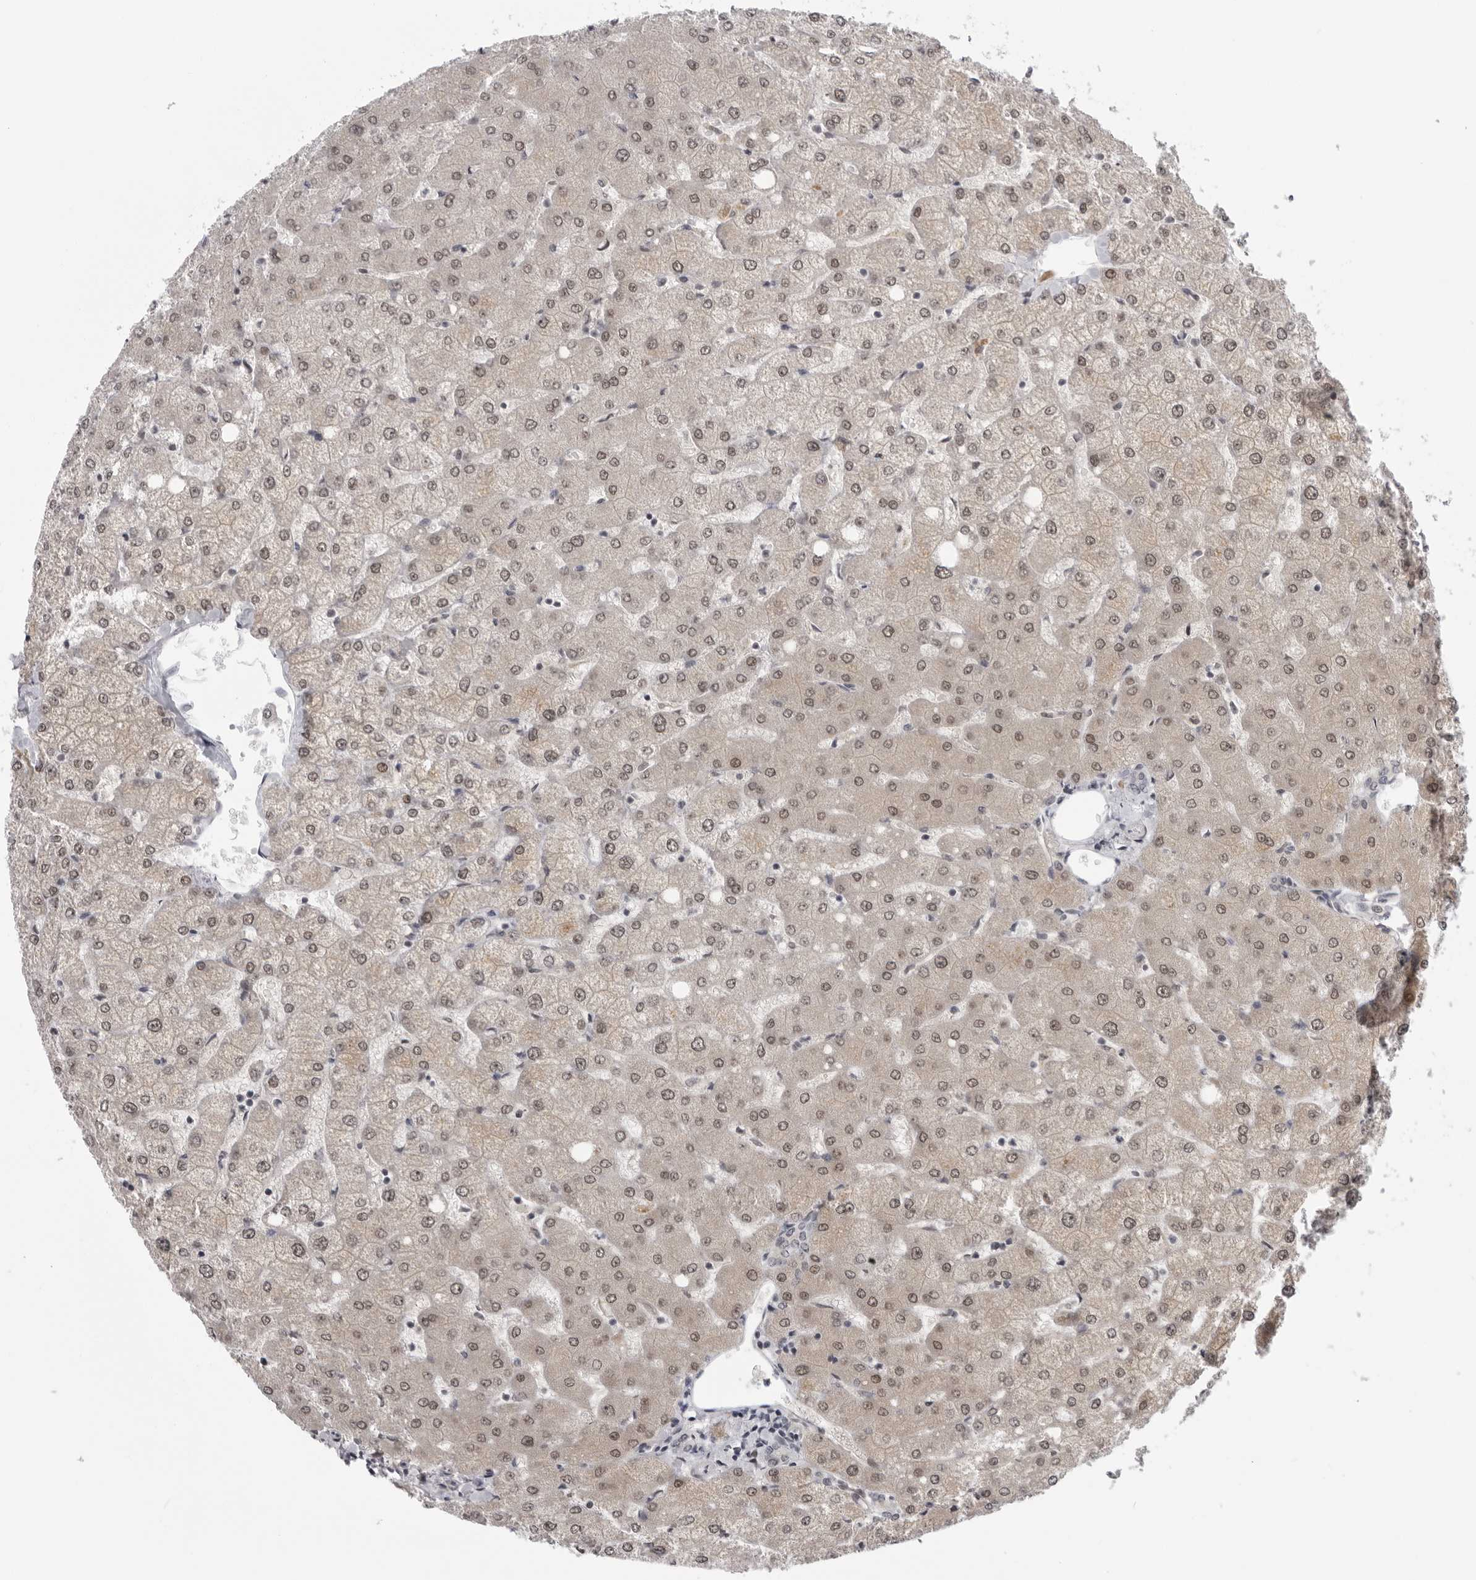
{"staining": {"intensity": "negative", "quantity": "none", "location": "none"}, "tissue": "liver", "cell_type": "Cholangiocytes", "image_type": "normal", "snomed": [{"axis": "morphology", "description": "Normal tissue, NOS"}, {"axis": "topography", "description": "Liver"}], "caption": "Immunohistochemistry (IHC) micrograph of normal human liver stained for a protein (brown), which demonstrates no staining in cholangiocytes. Nuclei are stained in blue.", "gene": "ALPK2", "patient": {"sex": "female", "age": 54}}